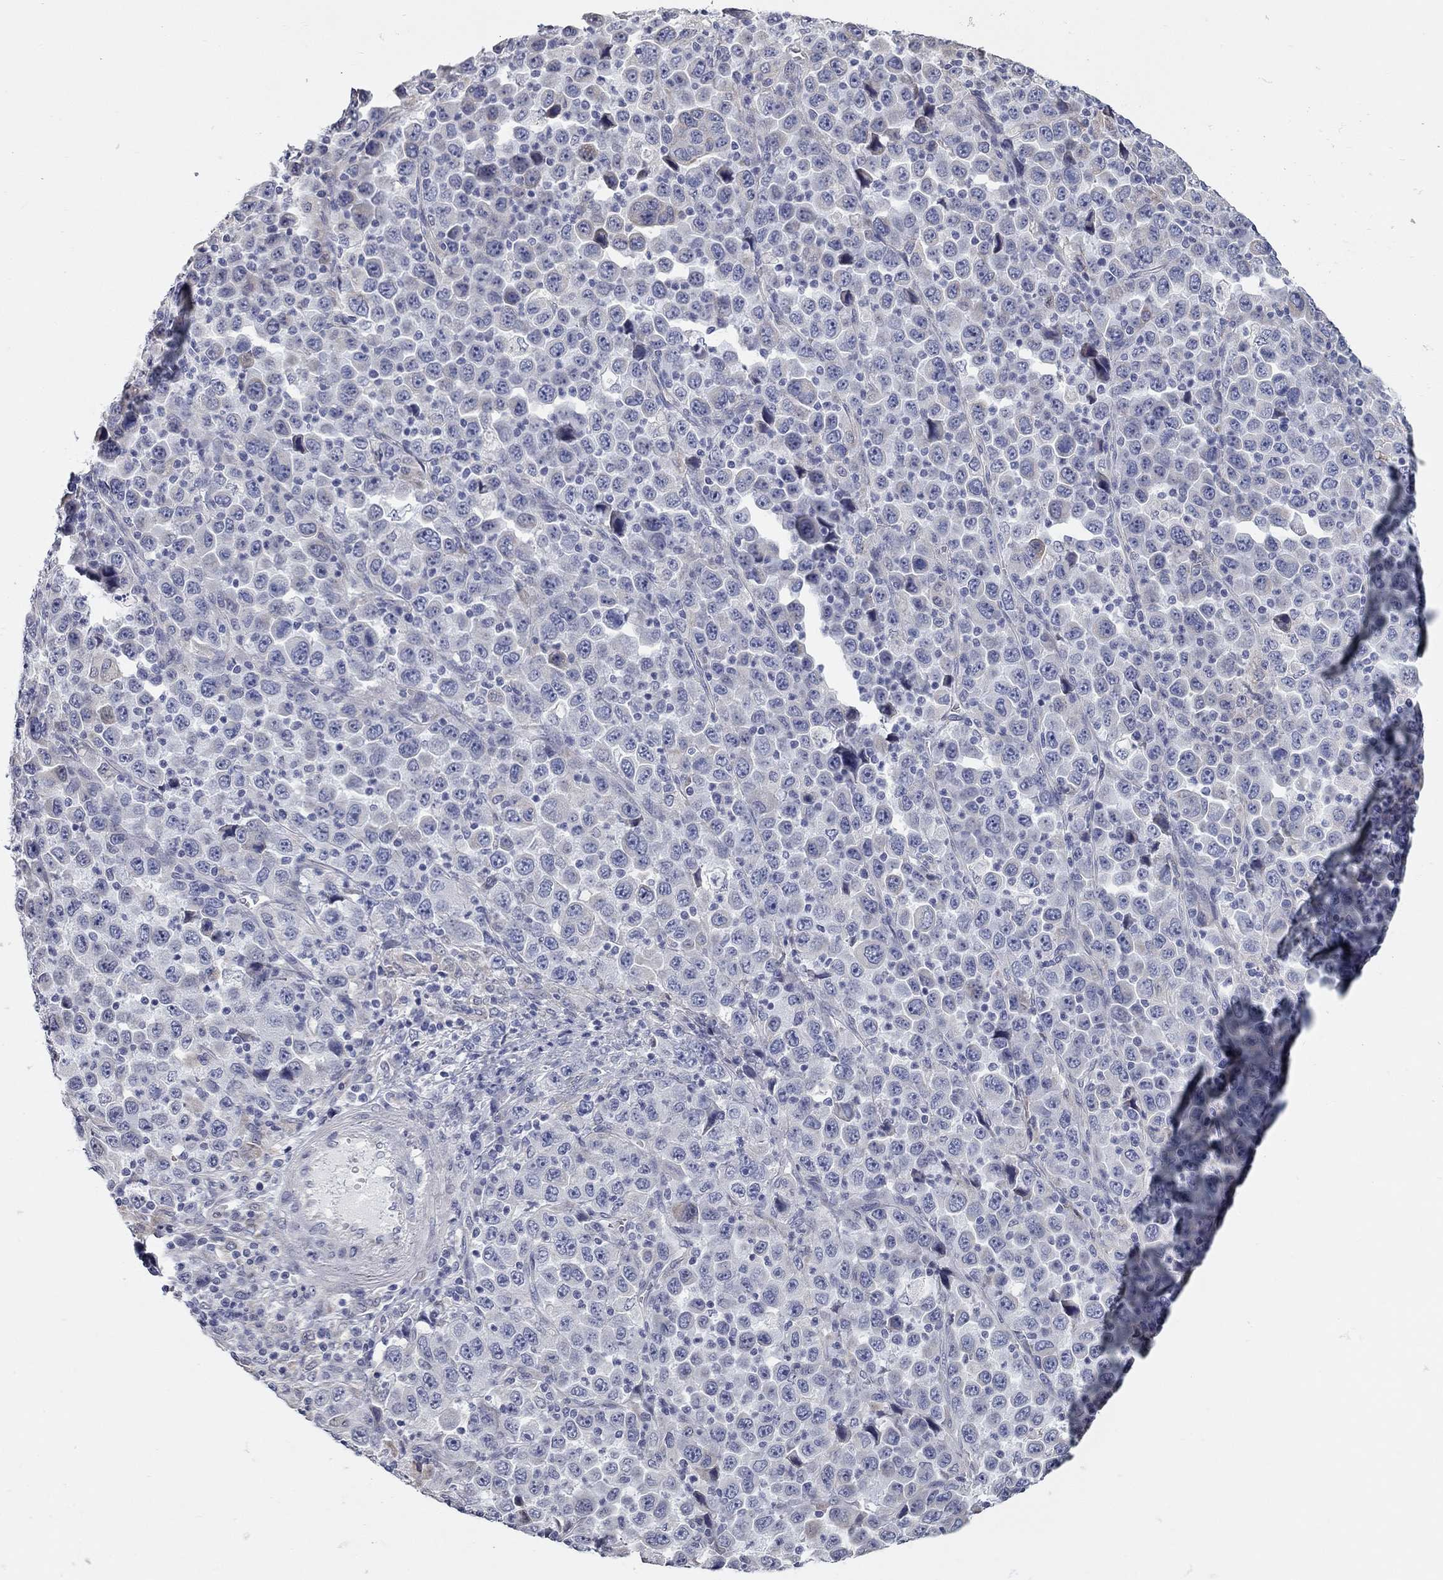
{"staining": {"intensity": "negative", "quantity": "none", "location": "none"}, "tissue": "stomach cancer", "cell_type": "Tumor cells", "image_type": "cancer", "snomed": [{"axis": "morphology", "description": "Normal tissue, NOS"}, {"axis": "morphology", "description": "Adenocarcinoma, NOS"}, {"axis": "topography", "description": "Stomach, upper"}, {"axis": "topography", "description": "Stomach"}], "caption": "The micrograph displays no staining of tumor cells in stomach adenocarcinoma.", "gene": "XAGE2", "patient": {"sex": "male", "age": 59}}